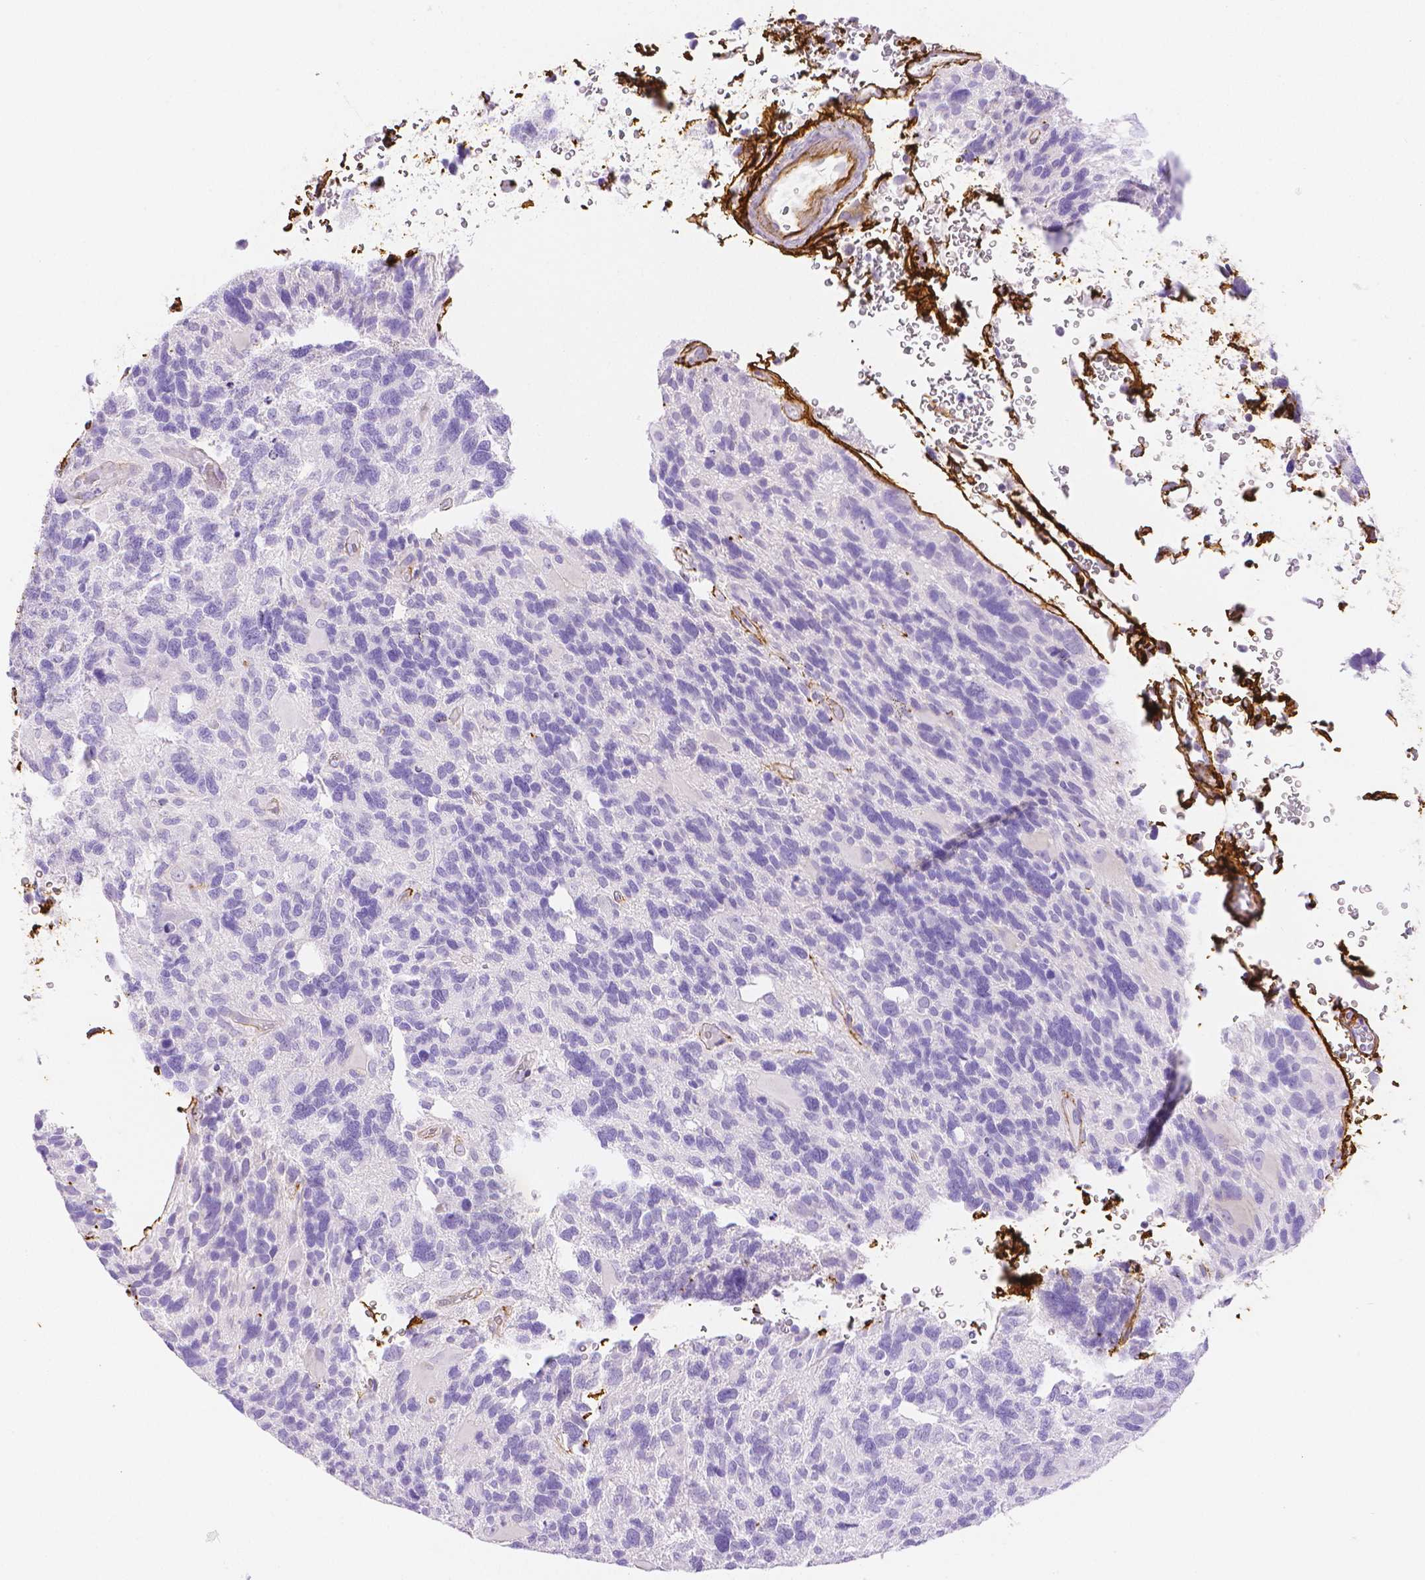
{"staining": {"intensity": "negative", "quantity": "none", "location": "none"}, "tissue": "glioma", "cell_type": "Tumor cells", "image_type": "cancer", "snomed": [{"axis": "morphology", "description": "Glioma, malignant, High grade"}, {"axis": "topography", "description": "Brain"}], "caption": "Immunohistochemistry of glioma reveals no expression in tumor cells.", "gene": "FBN1", "patient": {"sex": "male", "age": 49}}